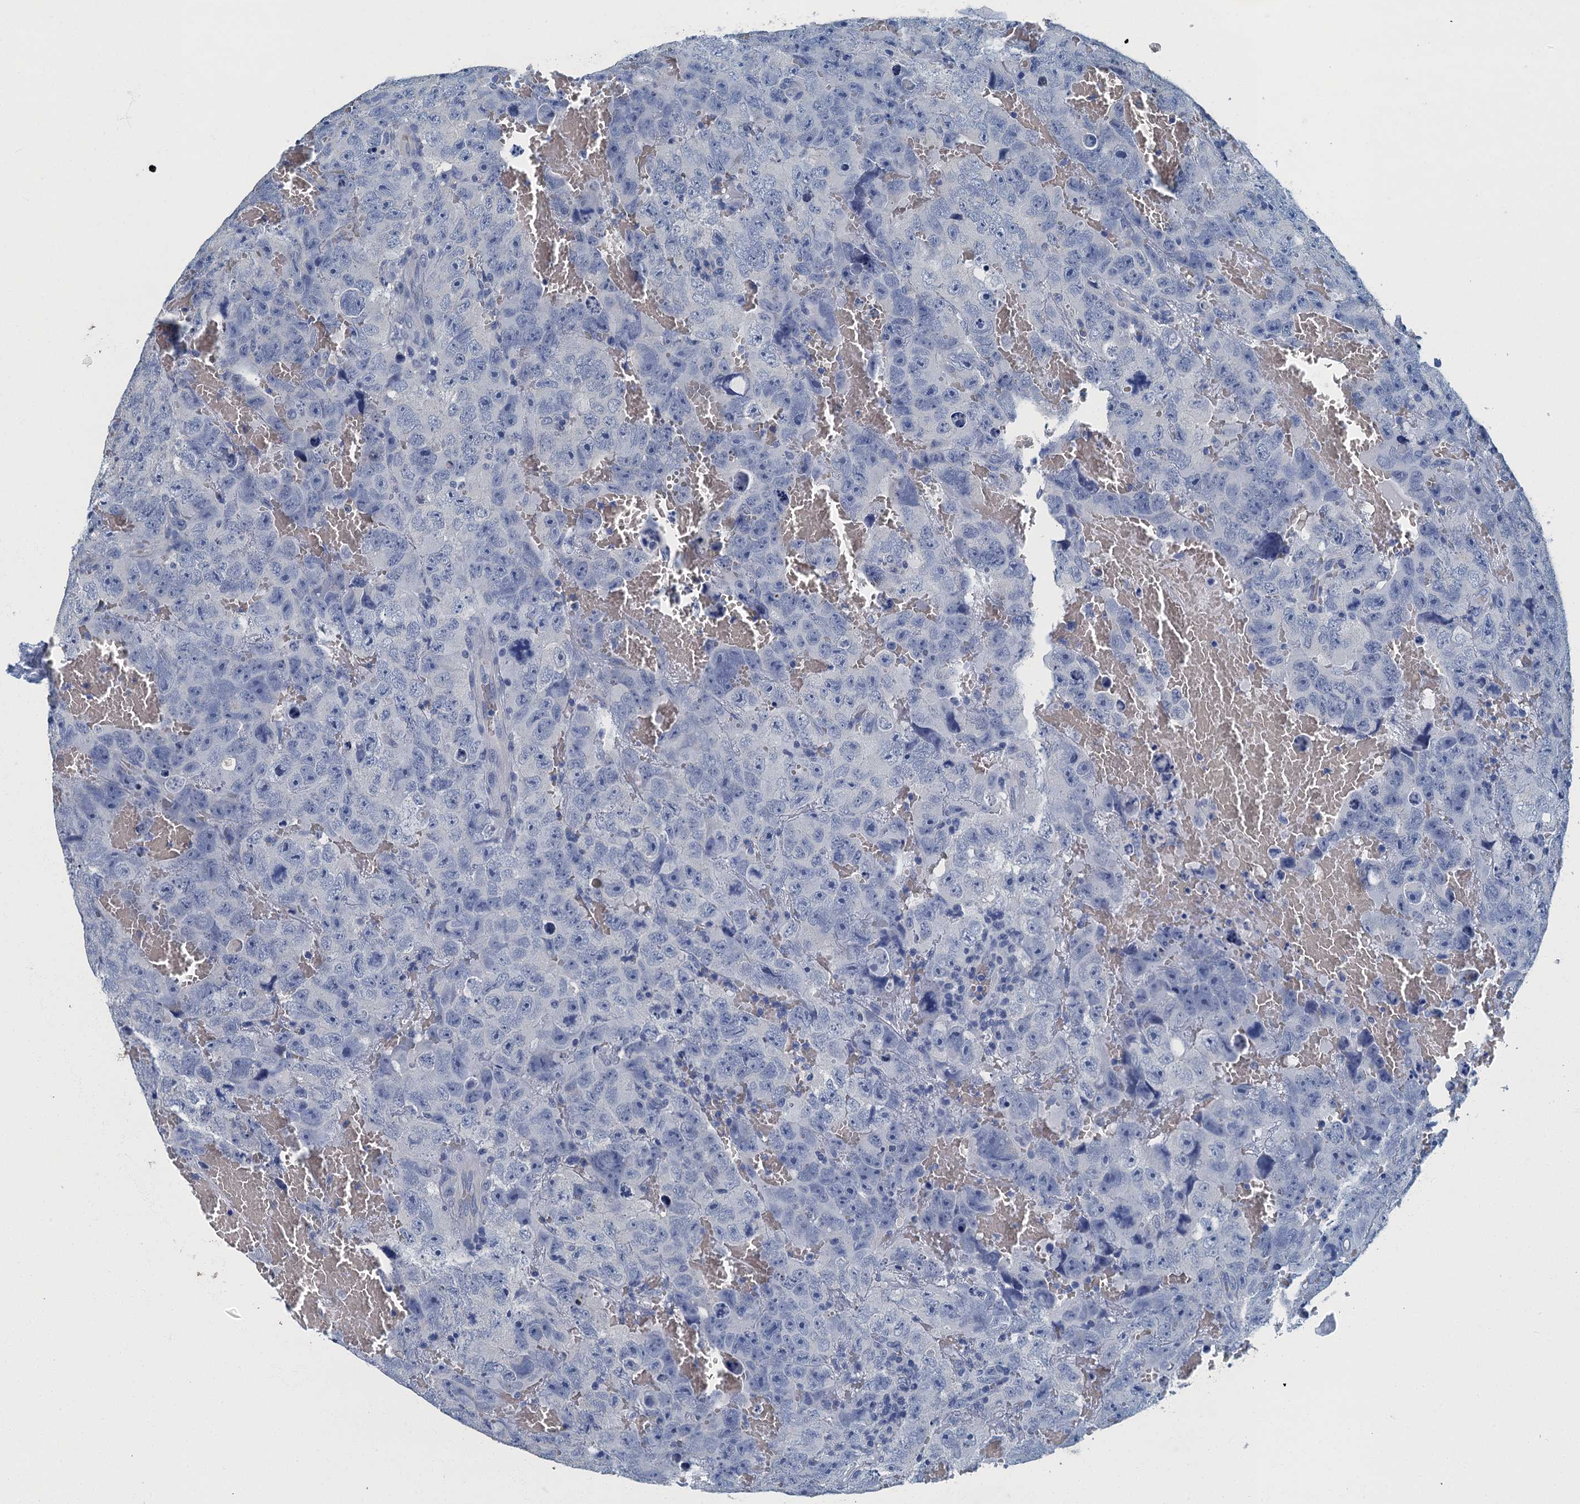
{"staining": {"intensity": "negative", "quantity": "none", "location": "none"}, "tissue": "testis cancer", "cell_type": "Tumor cells", "image_type": "cancer", "snomed": [{"axis": "morphology", "description": "Carcinoma, Embryonal, NOS"}, {"axis": "topography", "description": "Testis"}], "caption": "High power microscopy photomicrograph of an IHC image of testis cancer, revealing no significant expression in tumor cells.", "gene": "GADL1", "patient": {"sex": "male", "age": 45}}